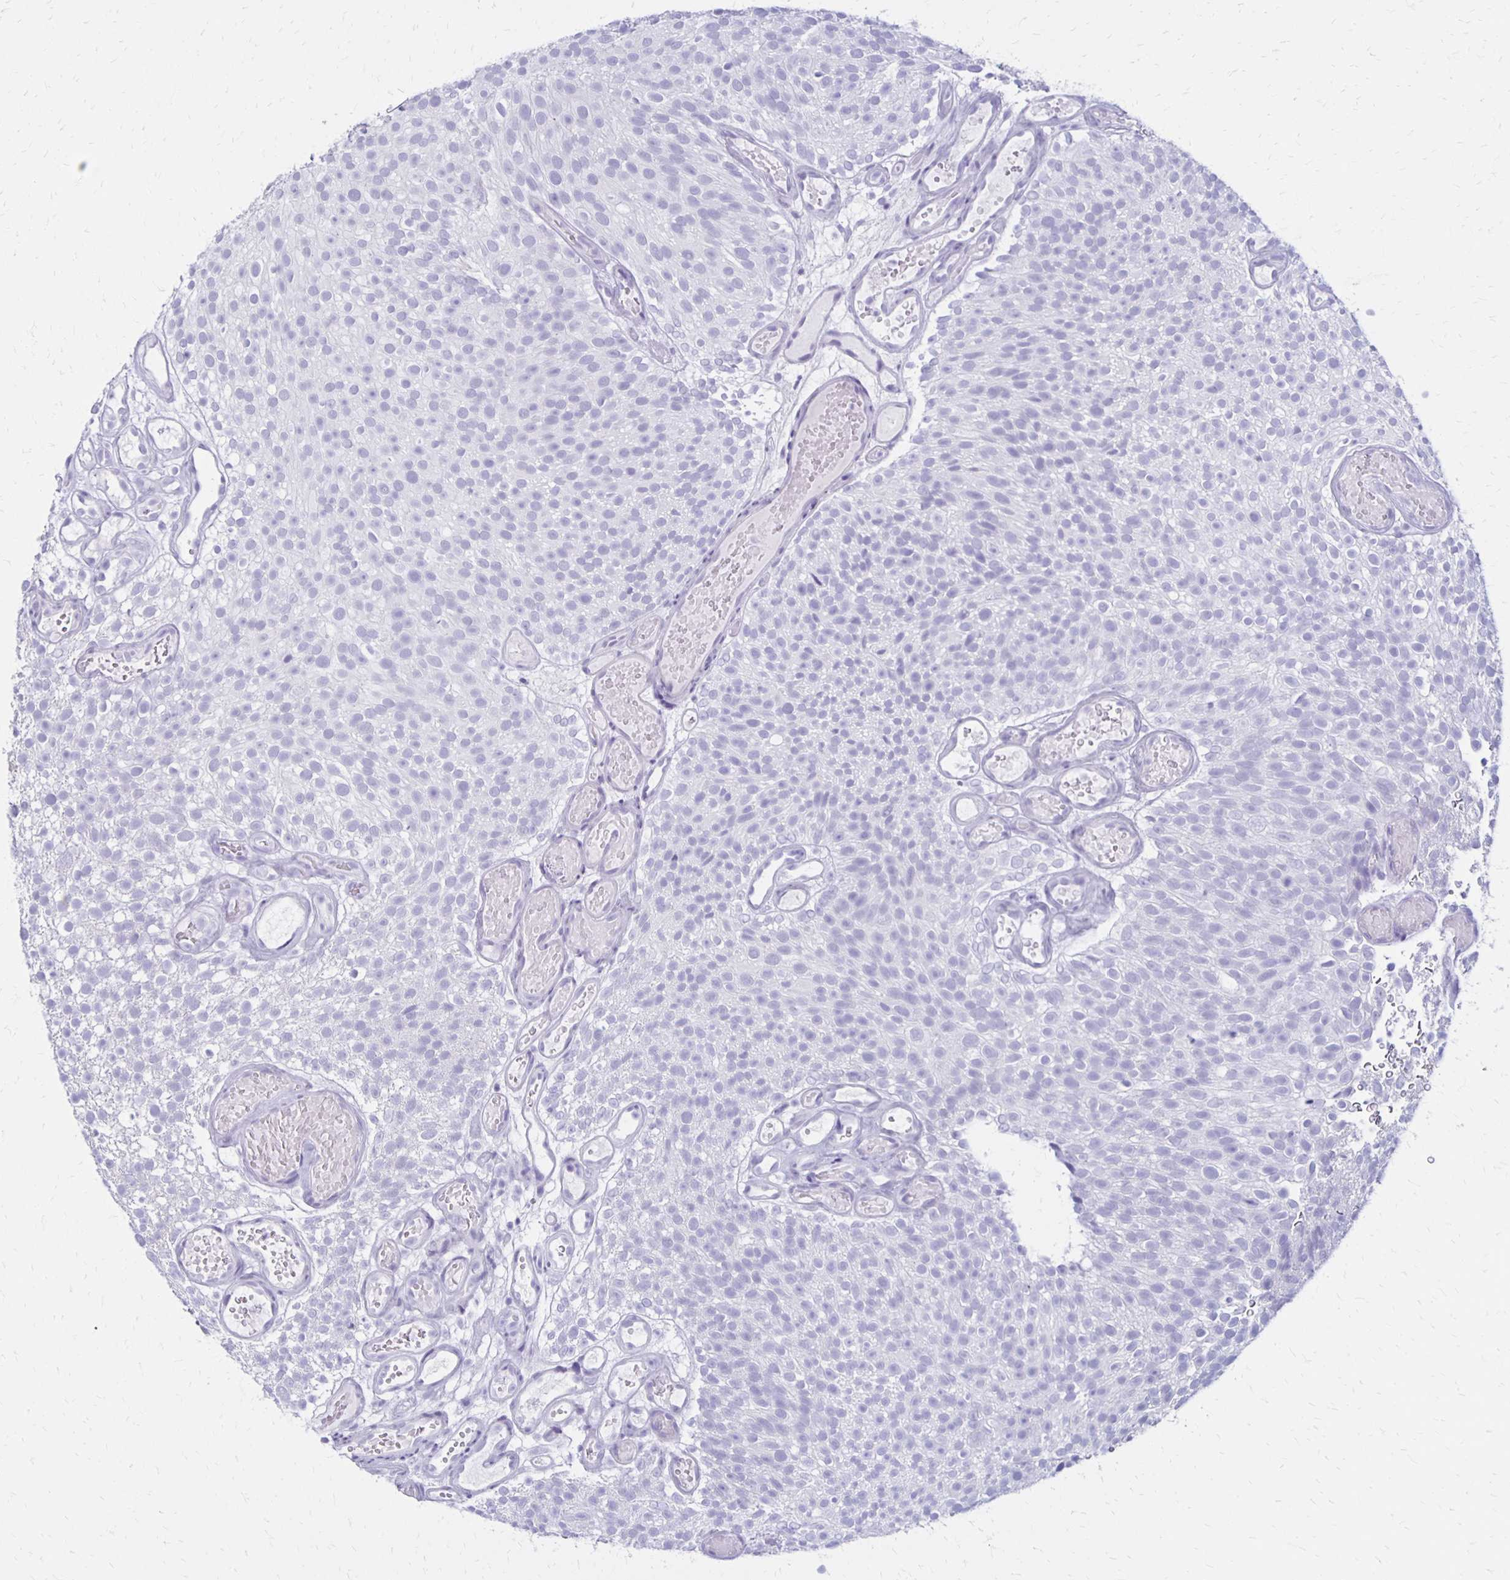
{"staining": {"intensity": "negative", "quantity": "none", "location": "none"}, "tissue": "urothelial cancer", "cell_type": "Tumor cells", "image_type": "cancer", "snomed": [{"axis": "morphology", "description": "Urothelial carcinoma, Low grade"}, {"axis": "topography", "description": "Urinary bladder"}], "caption": "A photomicrograph of human urothelial cancer is negative for staining in tumor cells.", "gene": "RYR1", "patient": {"sex": "male", "age": 78}}